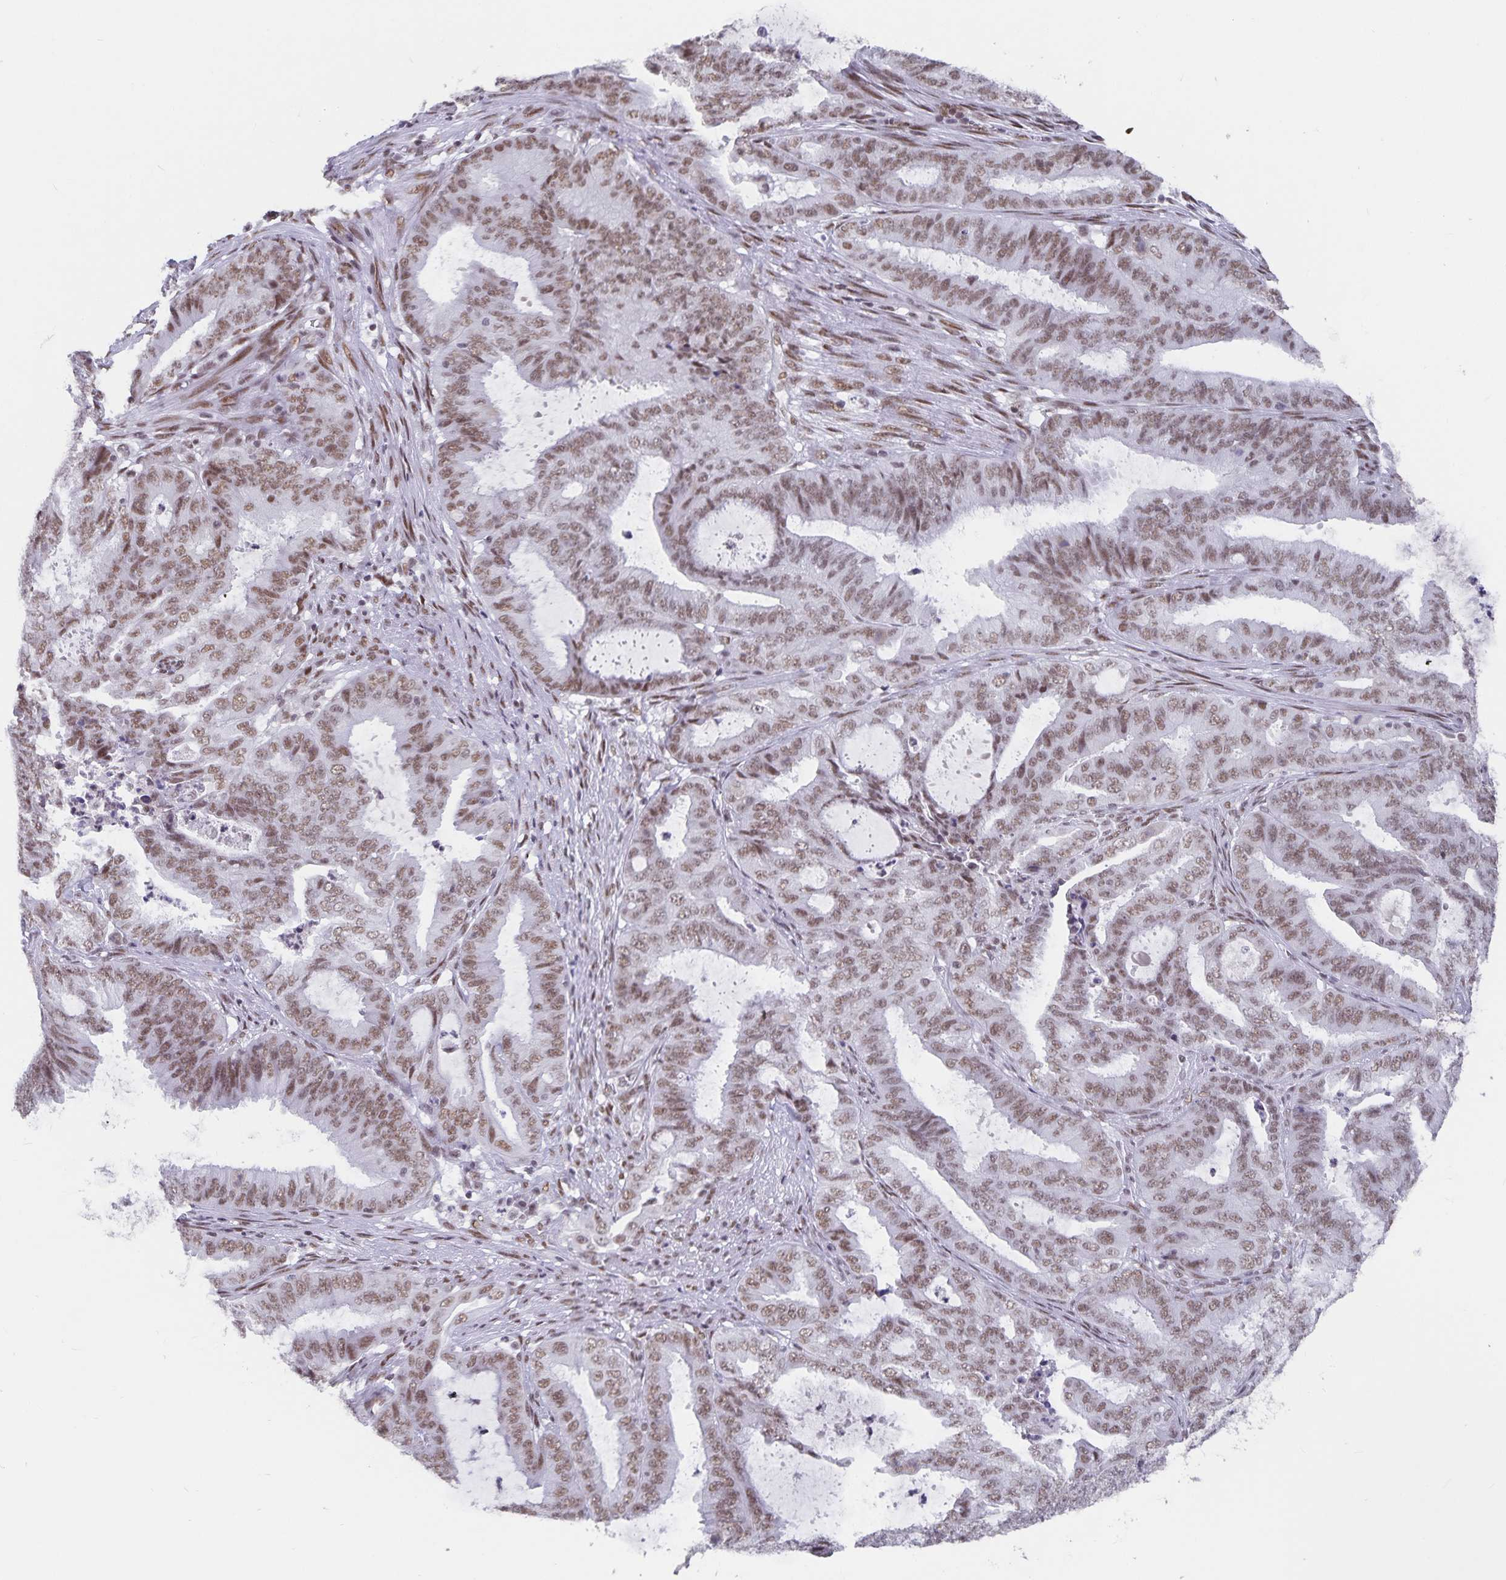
{"staining": {"intensity": "moderate", "quantity": ">75%", "location": "nuclear"}, "tissue": "endometrial cancer", "cell_type": "Tumor cells", "image_type": "cancer", "snomed": [{"axis": "morphology", "description": "Adenocarcinoma, NOS"}, {"axis": "topography", "description": "Endometrium"}], "caption": "Moderate nuclear expression for a protein is seen in approximately >75% of tumor cells of adenocarcinoma (endometrial) using immunohistochemistry (IHC).", "gene": "PBX2", "patient": {"sex": "female", "age": 51}}